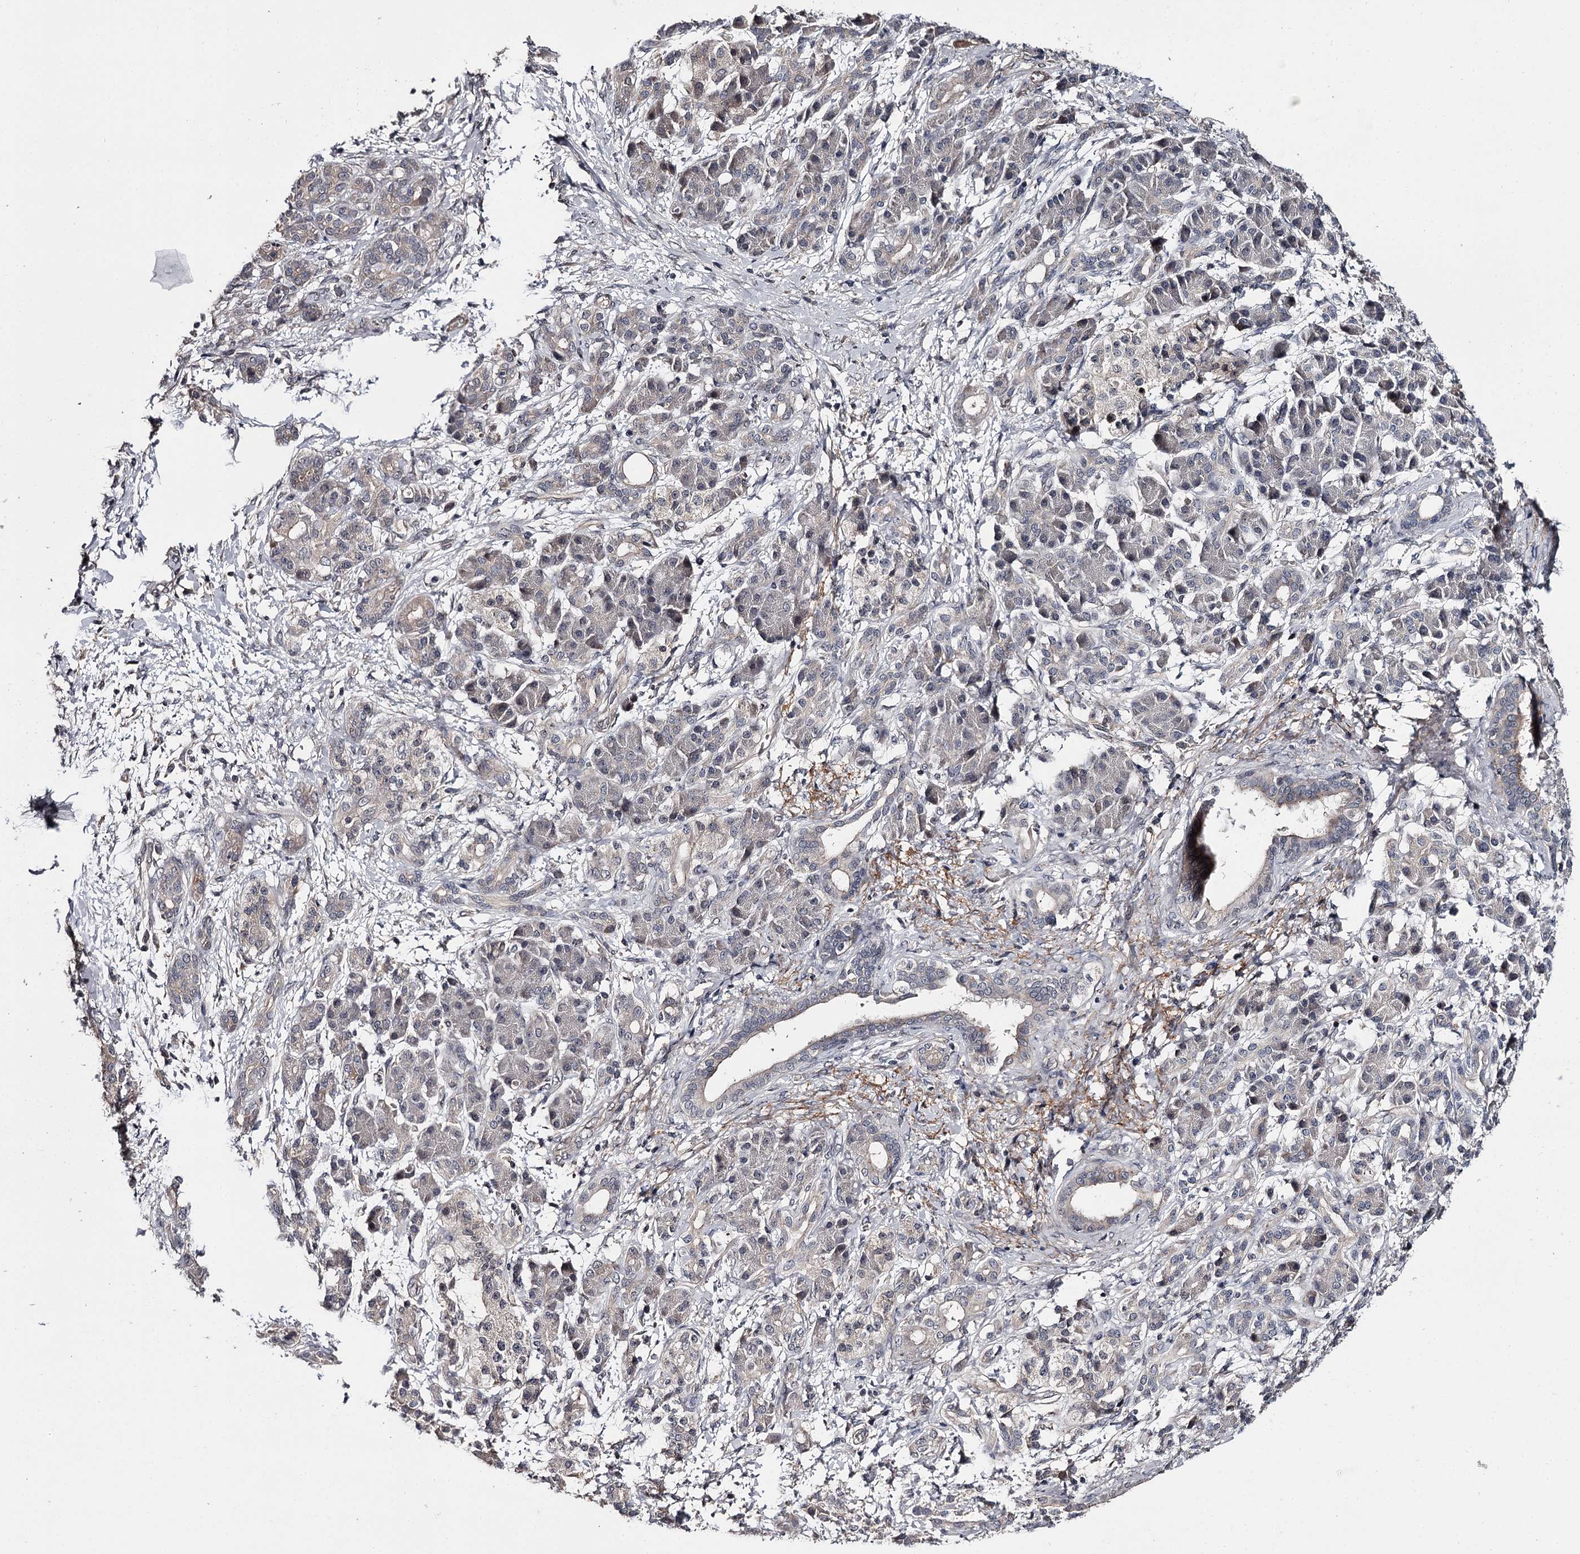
{"staining": {"intensity": "weak", "quantity": "25%-75%", "location": "cytoplasmic/membranous"}, "tissue": "pancreatic cancer", "cell_type": "Tumor cells", "image_type": "cancer", "snomed": [{"axis": "morphology", "description": "Adenocarcinoma, NOS"}, {"axis": "topography", "description": "Pancreas"}], "caption": "Human pancreatic adenocarcinoma stained with a brown dye shows weak cytoplasmic/membranous positive positivity in about 25%-75% of tumor cells.", "gene": "CWF19L2", "patient": {"sex": "female", "age": 55}}